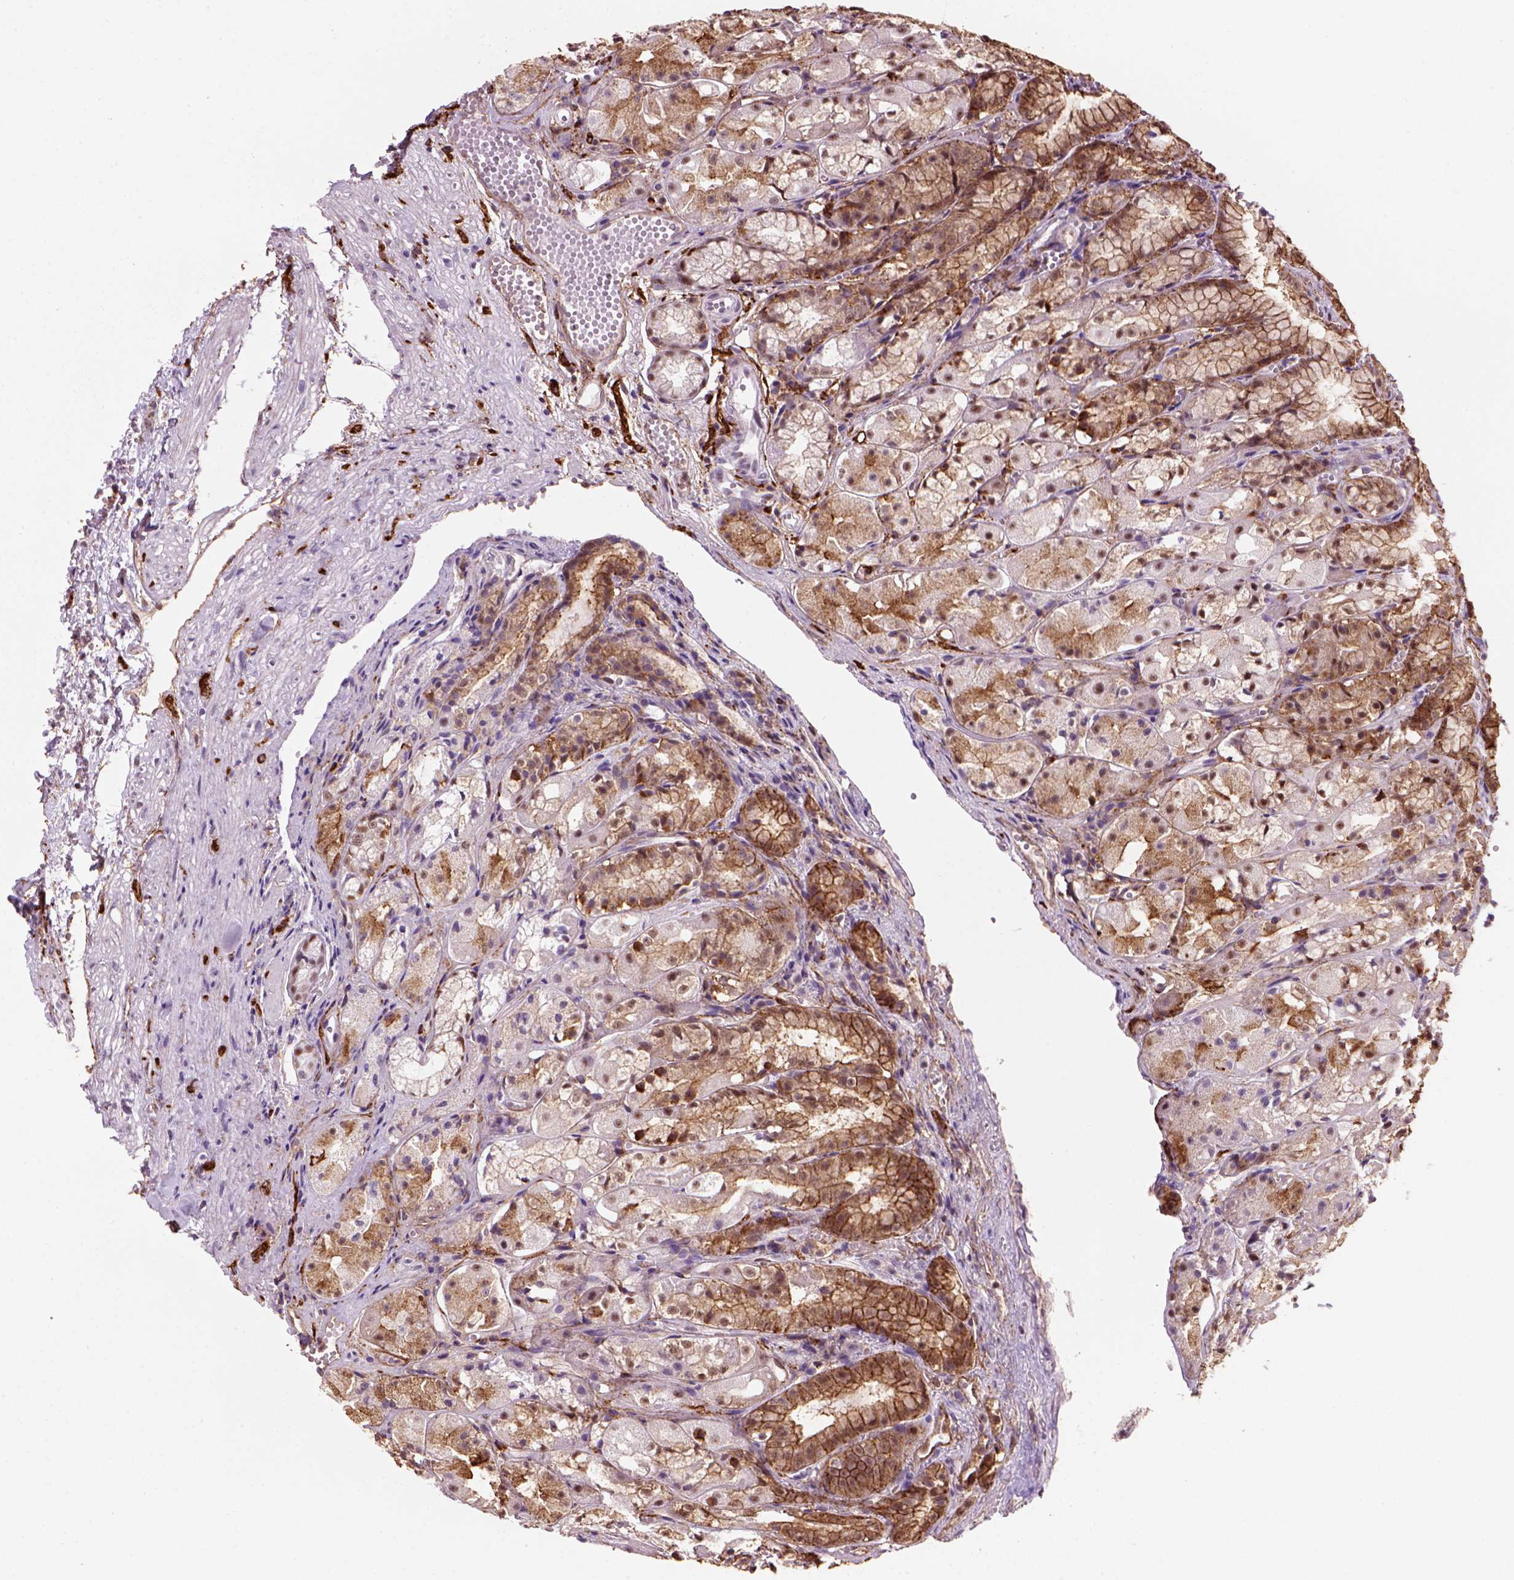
{"staining": {"intensity": "moderate", "quantity": ">75%", "location": "cytoplasmic/membranous,nuclear"}, "tissue": "stomach", "cell_type": "Glandular cells", "image_type": "normal", "snomed": [{"axis": "morphology", "description": "Normal tissue, NOS"}, {"axis": "topography", "description": "Stomach"}], "caption": "Approximately >75% of glandular cells in unremarkable stomach demonstrate moderate cytoplasmic/membranous,nuclear protein staining as visualized by brown immunohistochemical staining.", "gene": "MARCKS", "patient": {"sex": "male", "age": 70}}